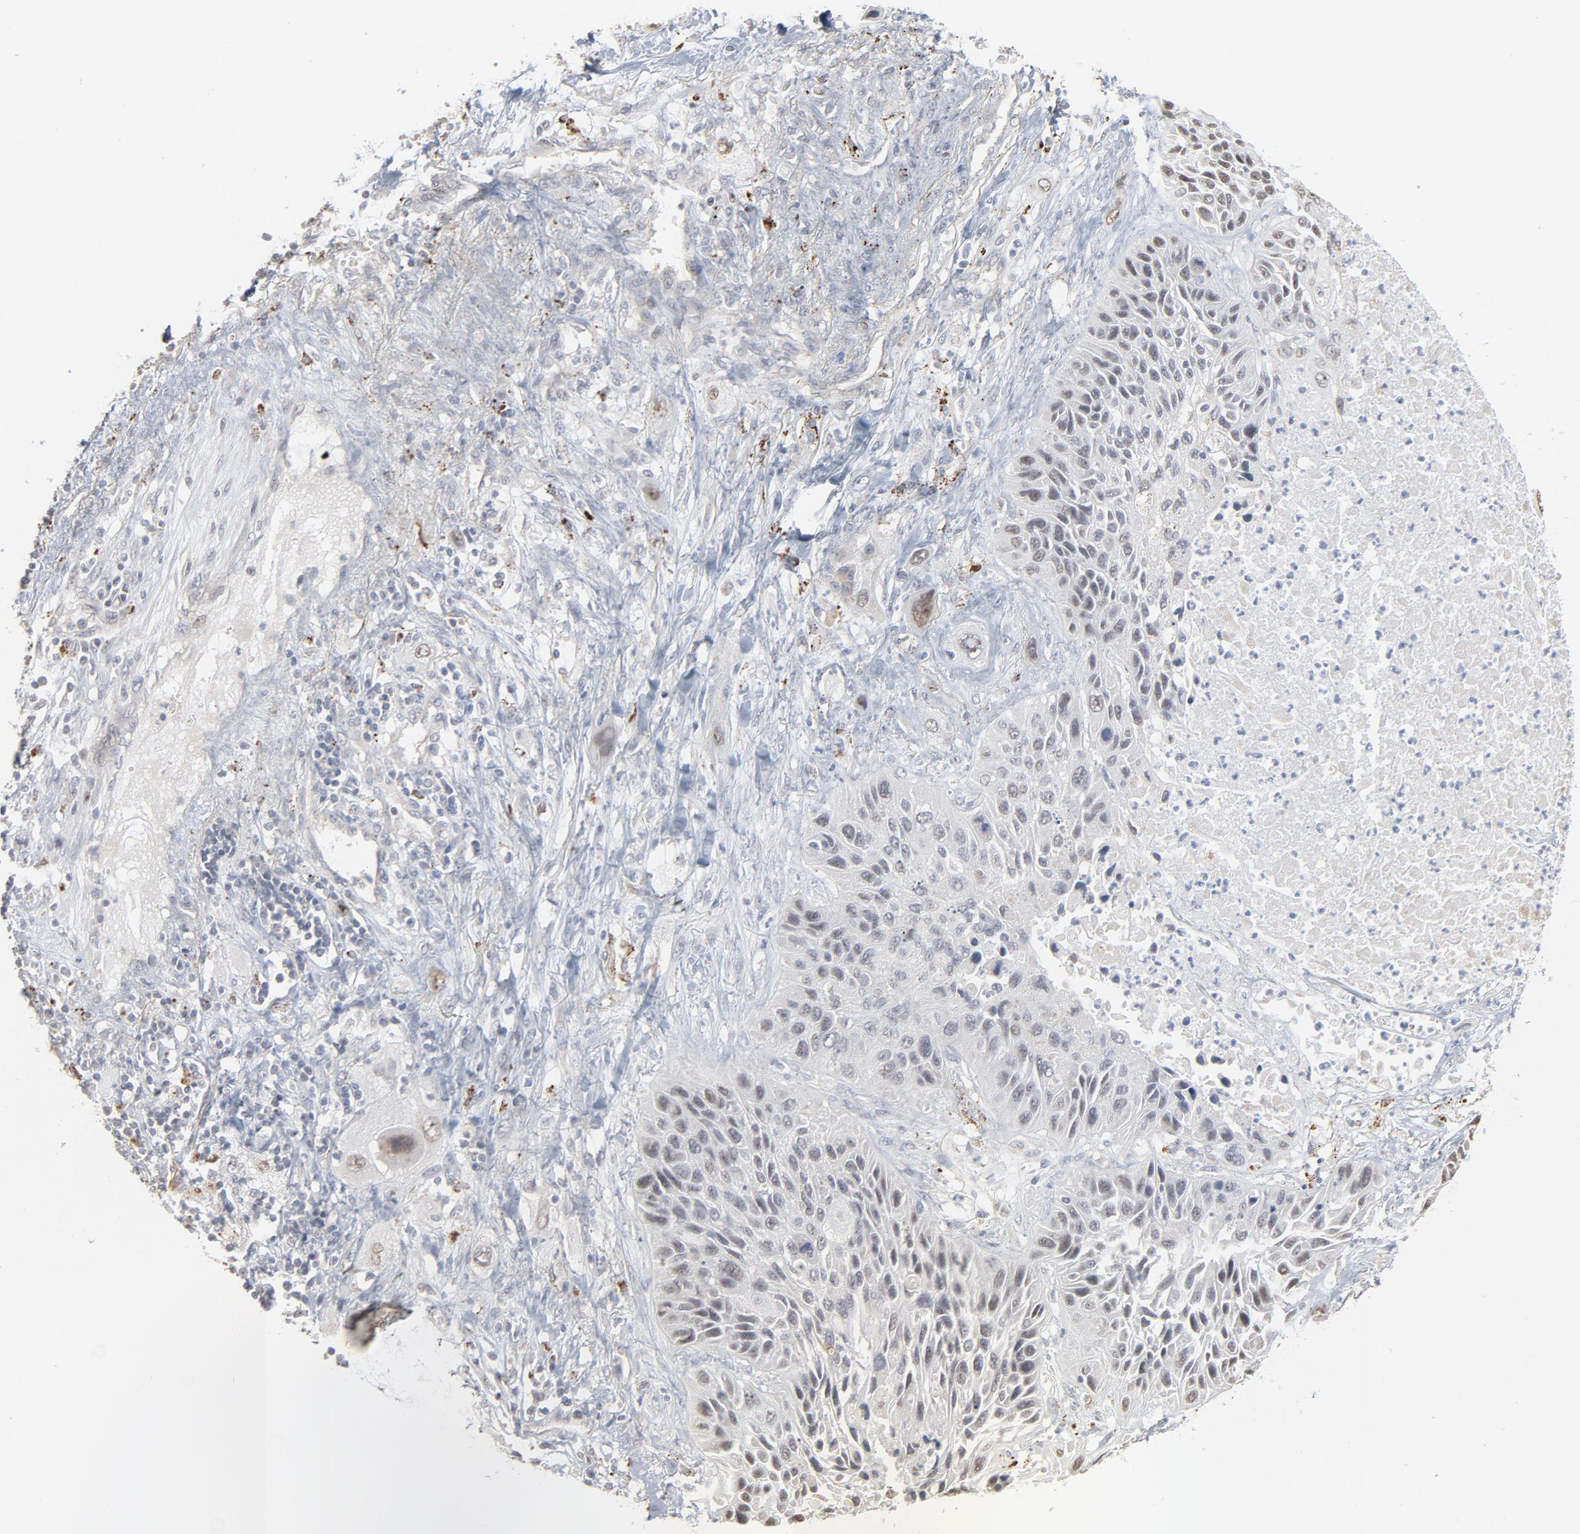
{"staining": {"intensity": "negative", "quantity": "none", "location": "none"}, "tissue": "lung cancer", "cell_type": "Tumor cells", "image_type": "cancer", "snomed": [{"axis": "morphology", "description": "Squamous cell carcinoma, NOS"}, {"axis": "topography", "description": "Lung"}], "caption": "Immunohistochemistry (IHC) histopathology image of human squamous cell carcinoma (lung) stained for a protein (brown), which shows no staining in tumor cells.", "gene": "POMT2", "patient": {"sex": "female", "age": 76}}